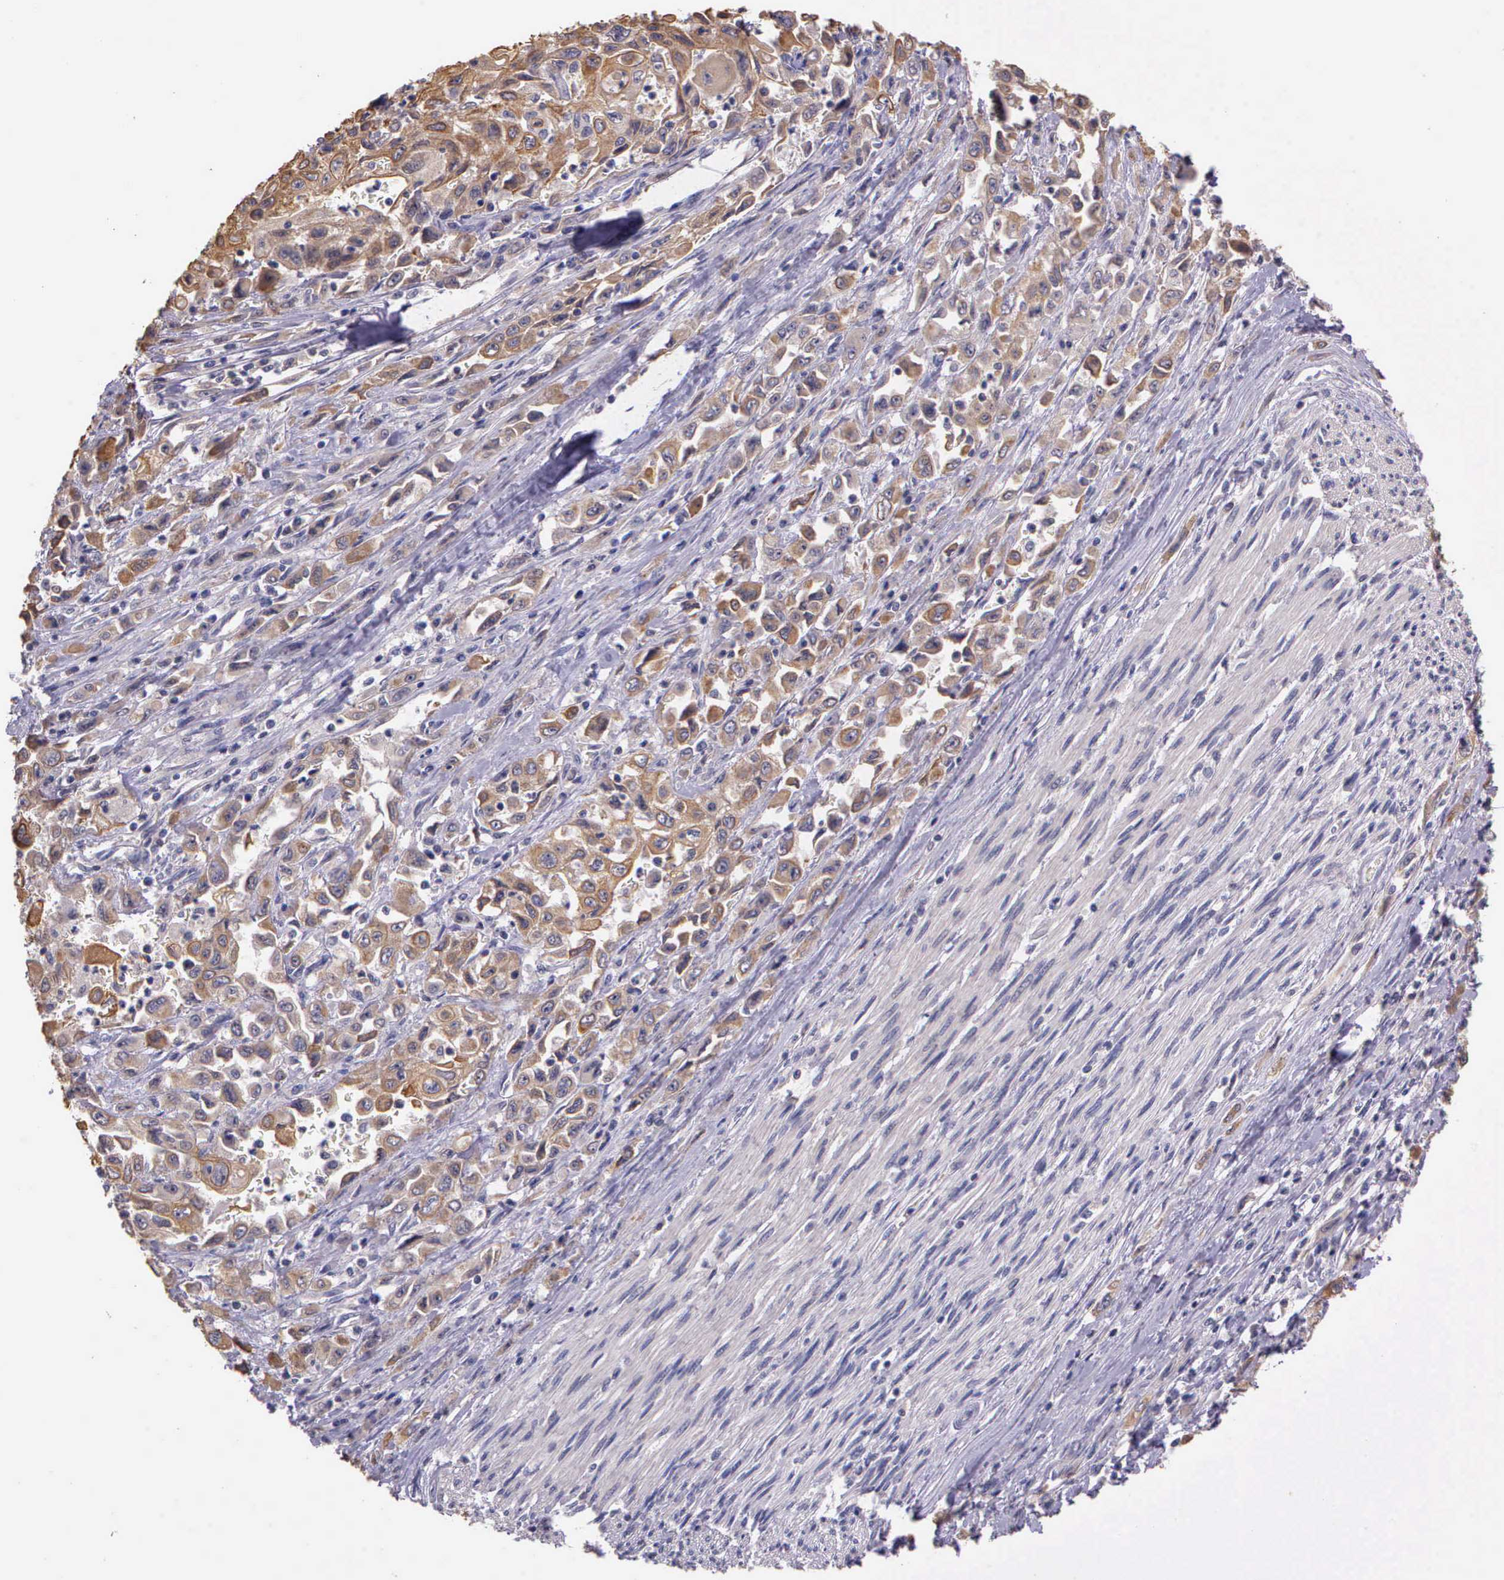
{"staining": {"intensity": "weak", "quantity": ">75%", "location": "cytoplasmic/membranous"}, "tissue": "pancreatic cancer", "cell_type": "Tumor cells", "image_type": "cancer", "snomed": [{"axis": "morphology", "description": "Adenocarcinoma, NOS"}, {"axis": "topography", "description": "Pancreas"}], "caption": "Pancreatic adenocarcinoma stained with a brown dye exhibits weak cytoplasmic/membranous positive expression in approximately >75% of tumor cells.", "gene": "IGBP1", "patient": {"sex": "male", "age": 70}}